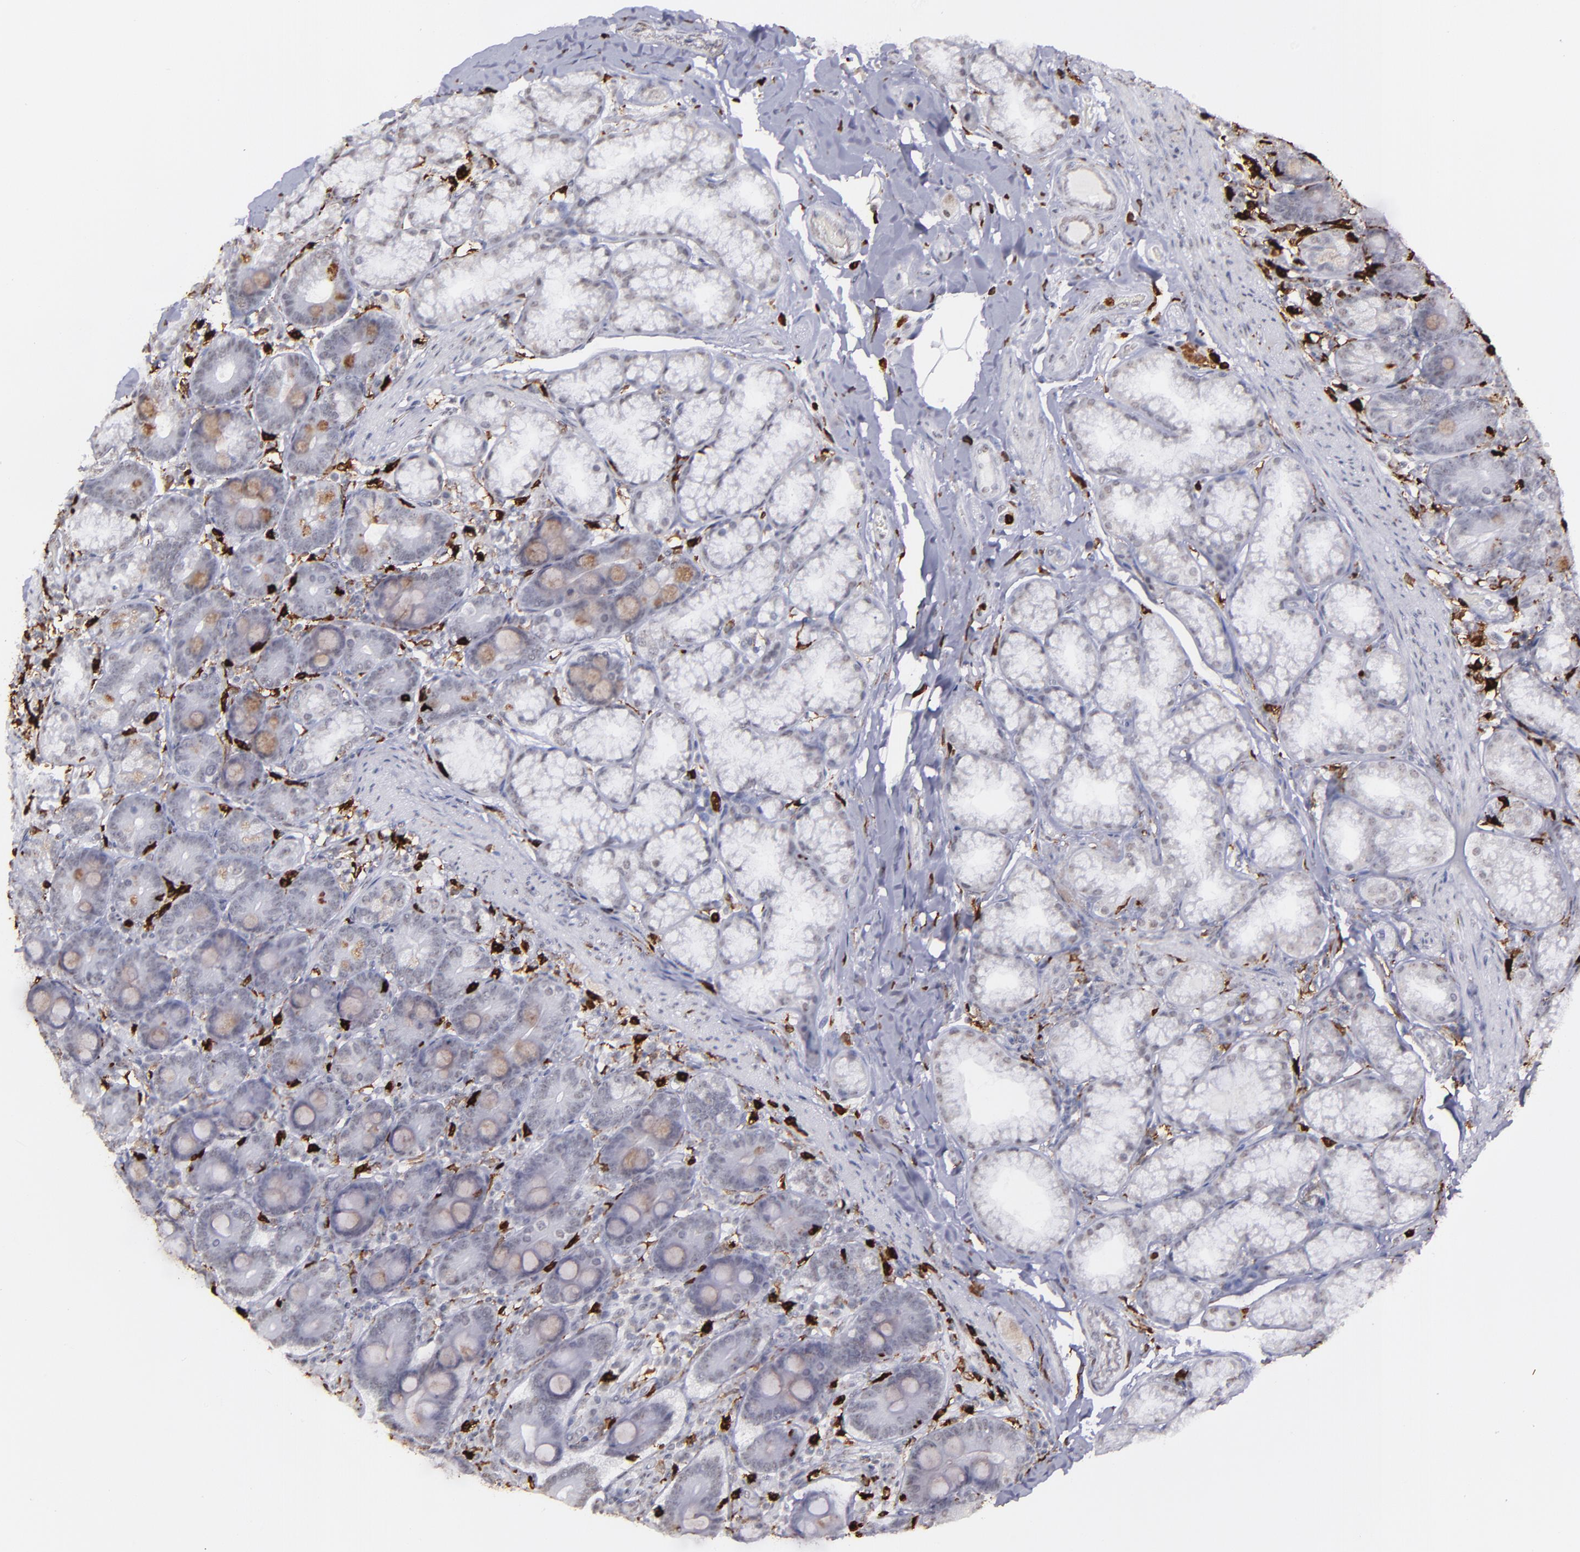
{"staining": {"intensity": "negative", "quantity": "none", "location": "none"}, "tissue": "duodenum", "cell_type": "Glandular cells", "image_type": "normal", "snomed": [{"axis": "morphology", "description": "Normal tissue, NOS"}, {"axis": "topography", "description": "Duodenum"}], "caption": "High power microscopy photomicrograph of an immunohistochemistry histopathology image of unremarkable duodenum, revealing no significant expression in glandular cells.", "gene": "NCF2", "patient": {"sex": "female", "age": 64}}